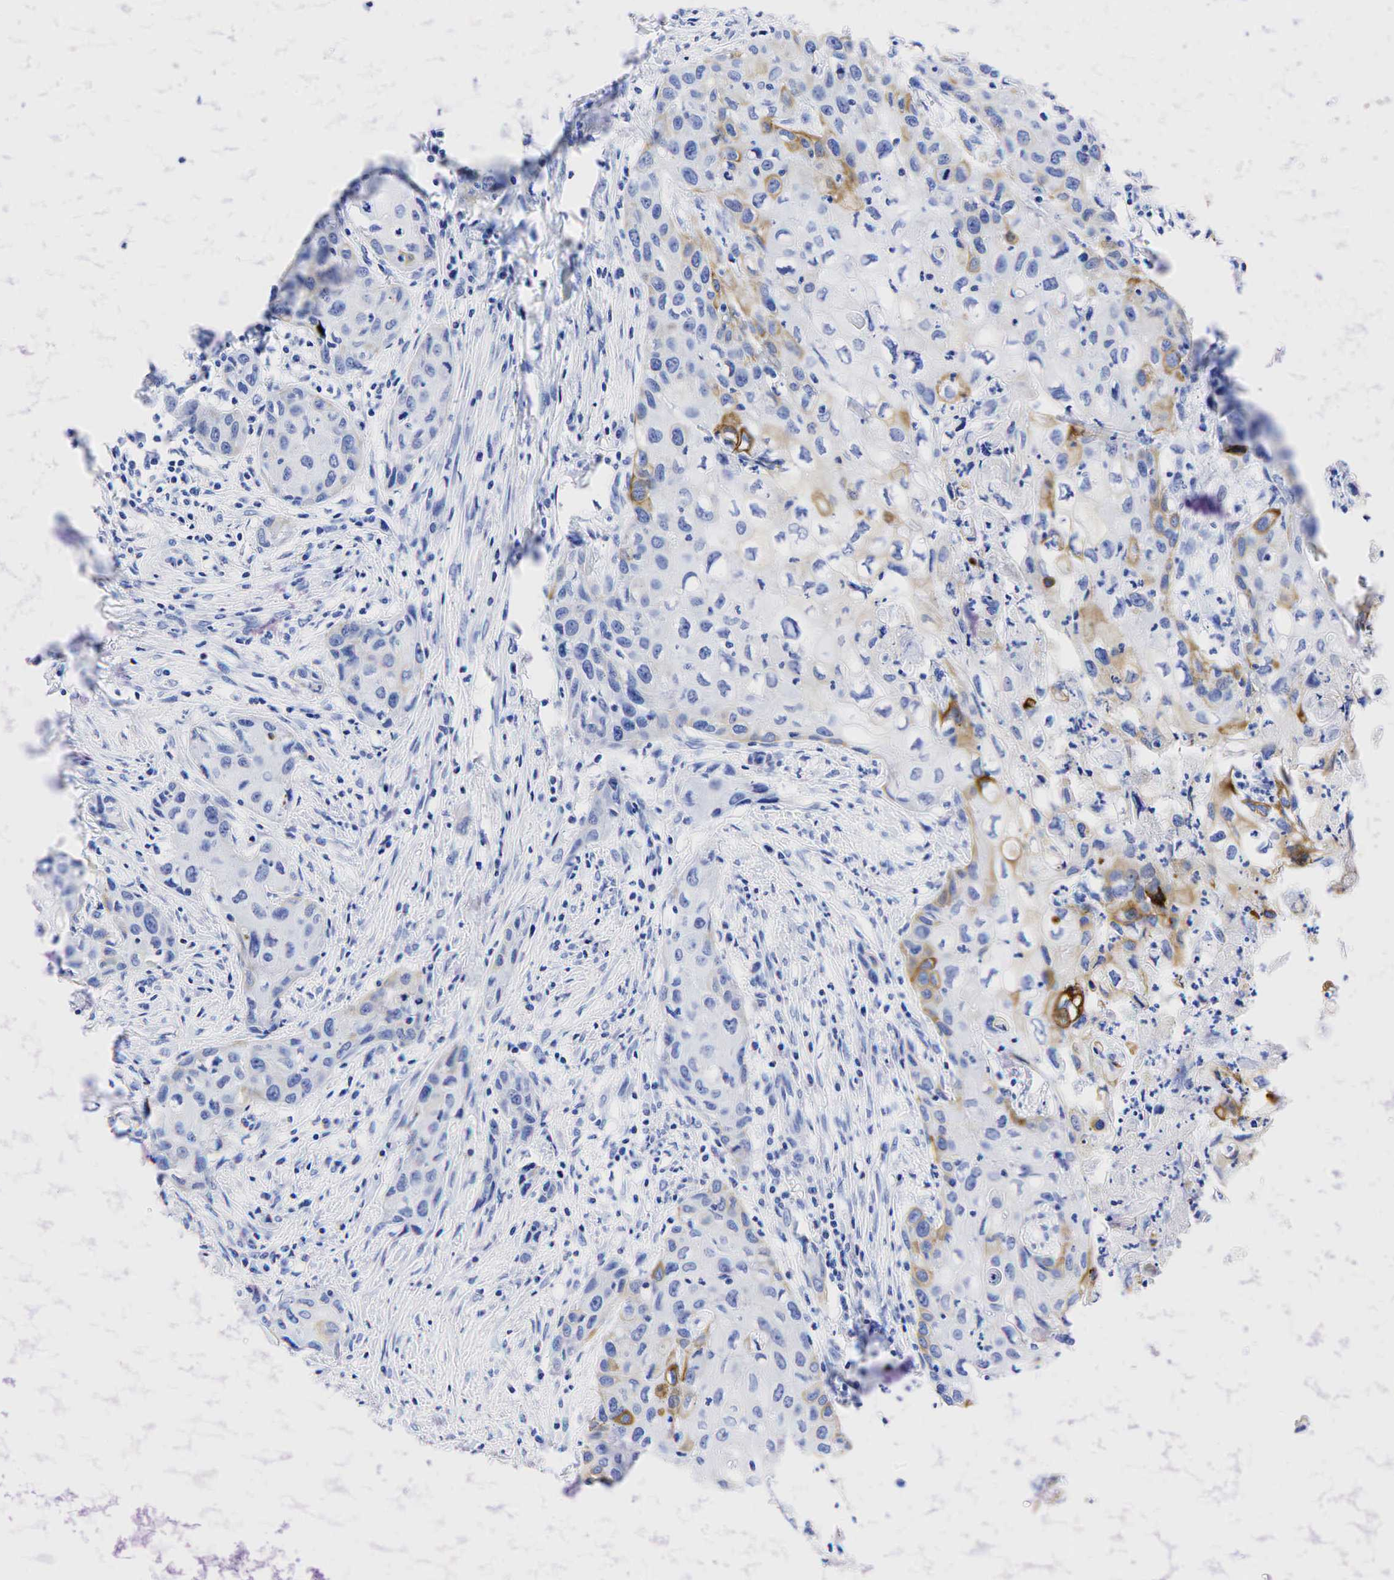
{"staining": {"intensity": "moderate", "quantity": "<25%", "location": "cytoplasmic/membranous"}, "tissue": "urothelial cancer", "cell_type": "Tumor cells", "image_type": "cancer", "snomed": [{"axis": "morphology", "description": "Urothelial carcinoma, High grade"}, {"axis": "topography", "description": "Urinary bladder"}], "caption": "Urothelial cancer was stained to show a protein in brown. There is low levels of moderate cytoplasmic/membranous expression in approximately <25% of tumor cells.", "gene": "KRT19", "patient": {"sex": "male", "age": 54}}